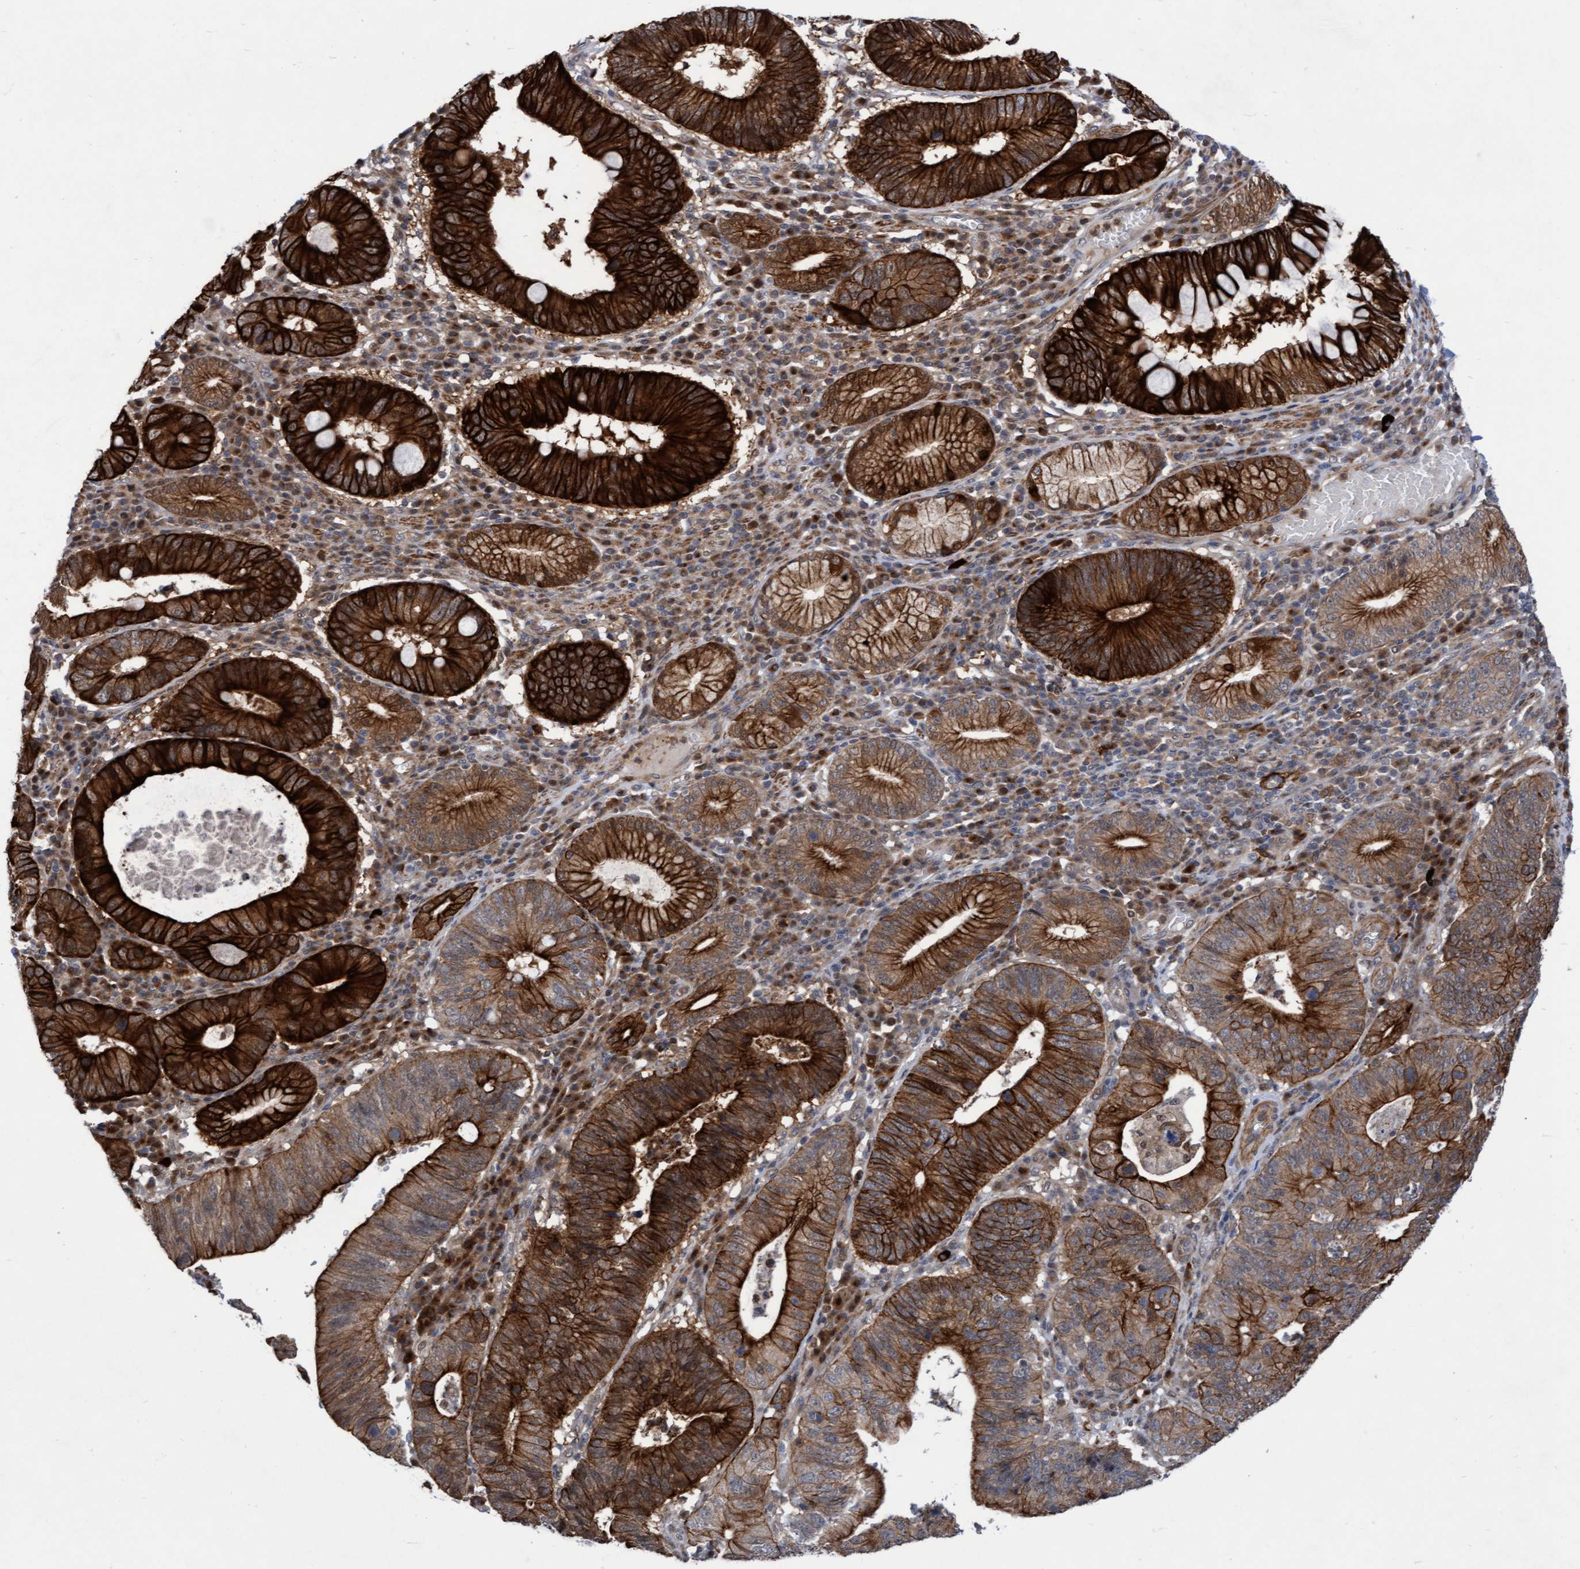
{"staining": {"intensity": "strong", "quantity": "25%-75%", "location": "cytoplasmic/membranous,nuclear"}, "tissue": "stomach cancer", "cell_type": "Tumor cells", "image_type": "cancer", "snomed": [{"axis": "morphology", "description": "Adenocarcinoma, NOS"}, {"axis": "topography", "description": "Stomach"}], "caption": "Stomach cancer tissue shows strong cytoplasmic/membranous and nuclear staining in about 25%-75% of tumor cells", "gene": "RAP1GAP2", "patient": {"sex": "male", "age": 59}}